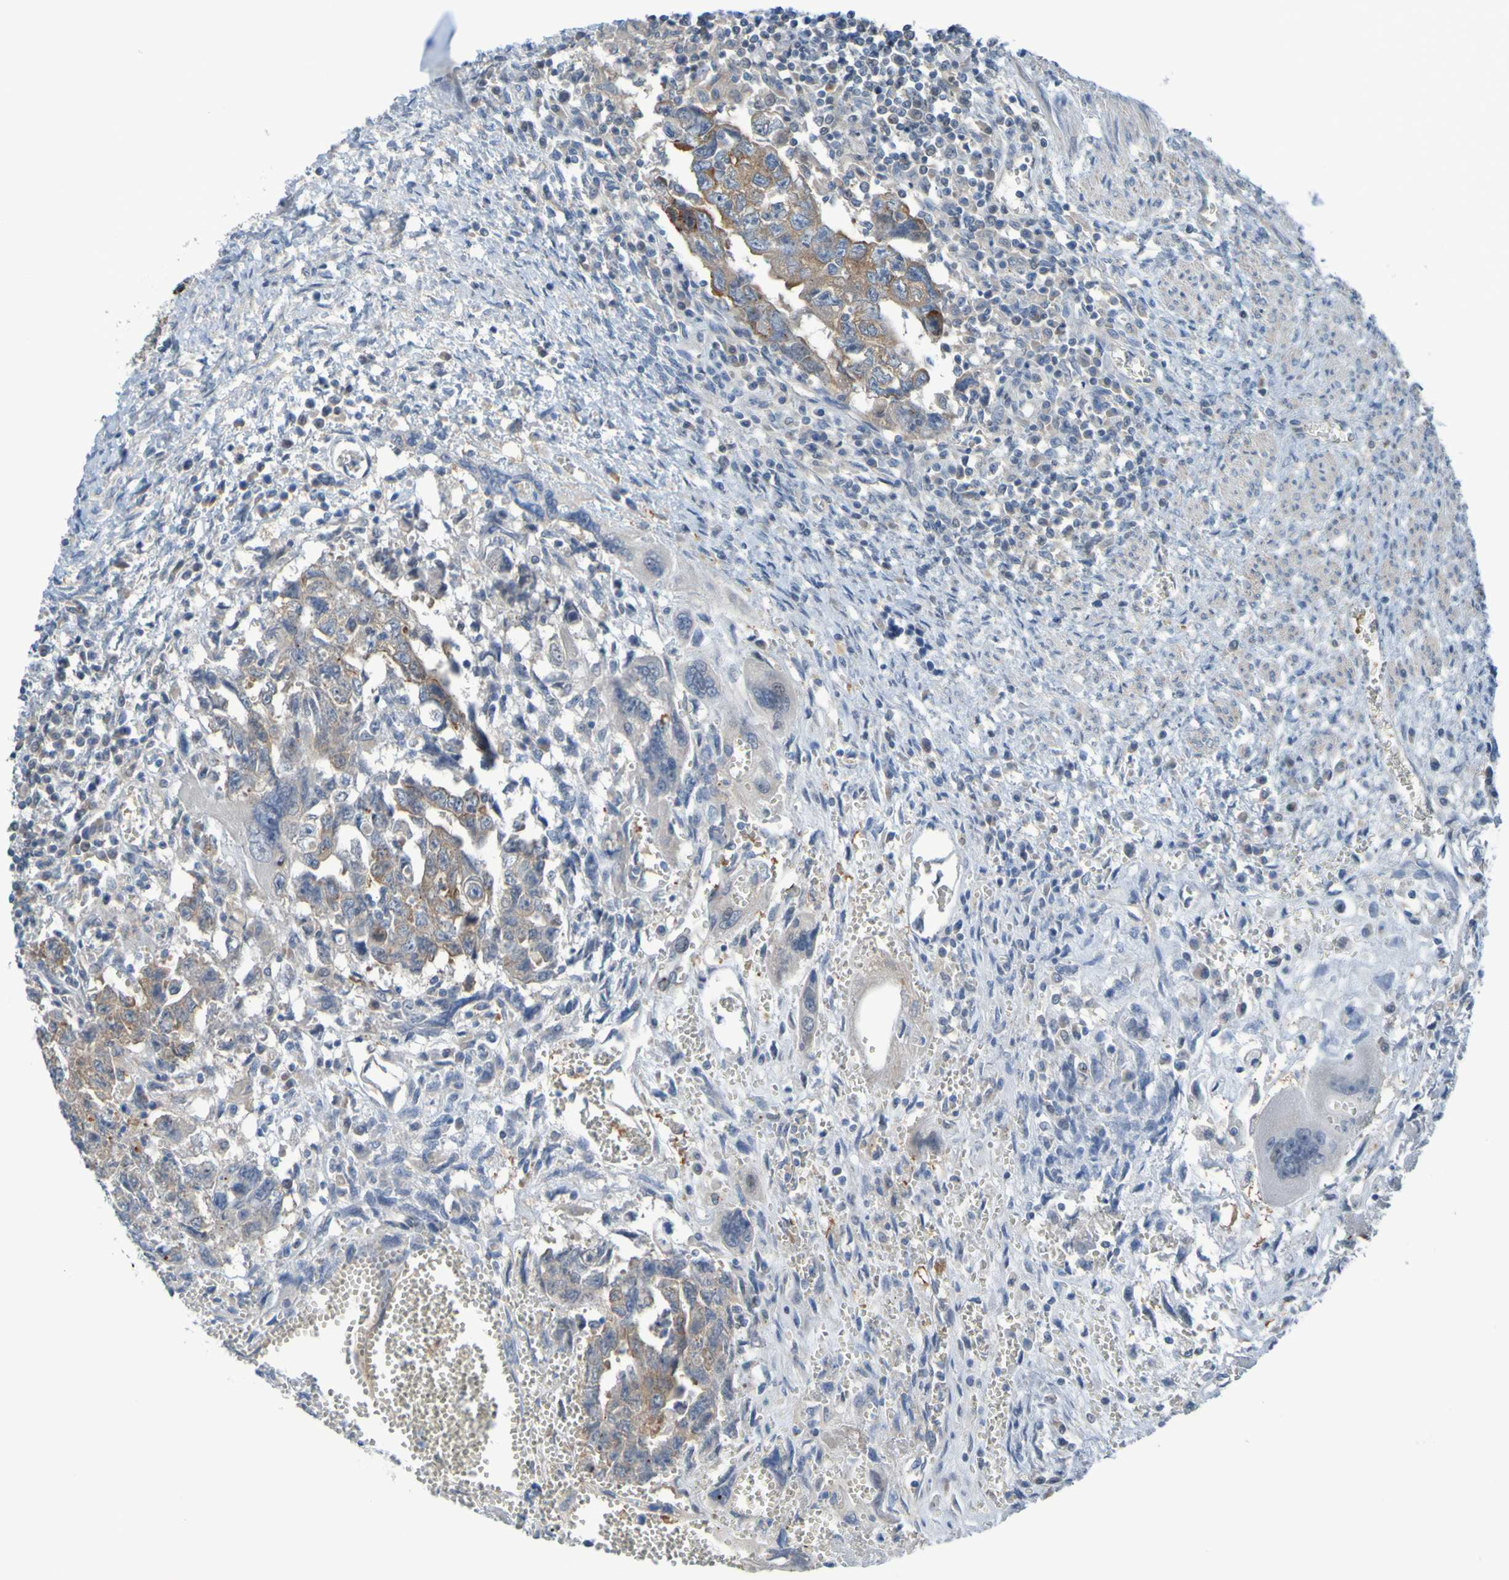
{"staining": {"intensity": "moderate", "quantity": "25%-75%", "location": "cytoplasmic/membranous"}, "tissue": "testis cancer", "cell_type": "Tumor cells", "image_type": "cancer", "snomed": [{"axis": "morphology", "description": "Carcinoma, Embryonal, NOS"}, {"axis": "topography", "description": "Testis"}], "caption": "Embryonal carcinoma (testis) stained with a brown dye reveals moderate cytoplasmic/membranous positive positivity in approximately 25%-75% of tumor cells.", "gene": "NPRL3", "patient": {"sex": "male", "age": 28}}